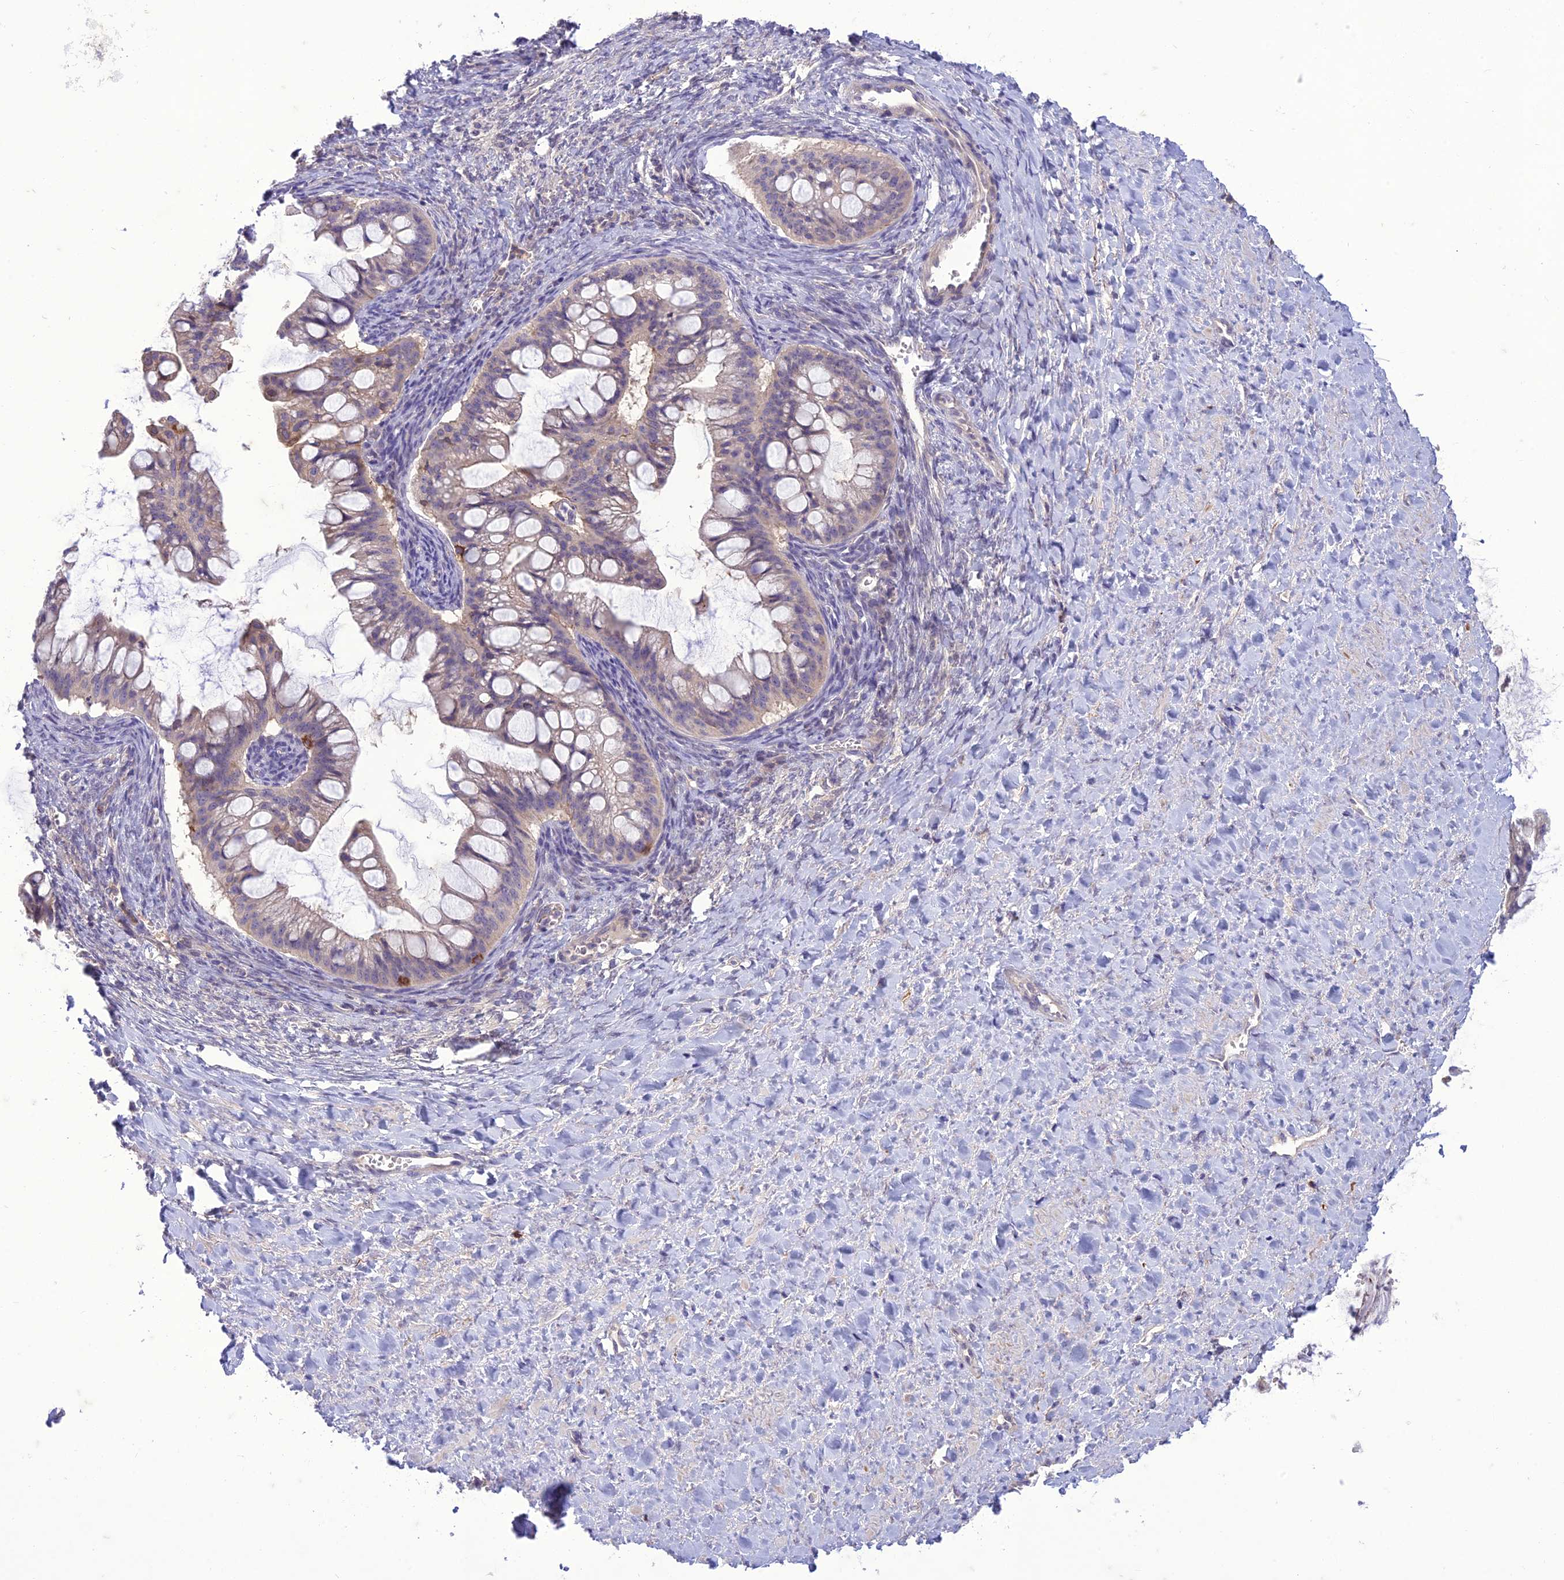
{"staining": {"intensity": "moderate", "quantity": "<25%", "location": "cytoplasmic/membranous"}, "tissue": "ovarian cancer", "cell_type": "Tumor cells", "image_type": "cancer", "snomed": [{"axis": "morphology", "description": "Cystadenocarcinoma, mucinous, NOS"}, {"axis": "topography", "description": "Ovary"}], "caption": "There is low levels of moderate cytoplasmic/membranous staining in tumor cells of ovarian cancer (mucinous cystadenocarcinoma), as demonstrated by immunohistochemical staining (brown color).", "gene": "ITGAE", "patient": {"sex": "female", "age": 73}}